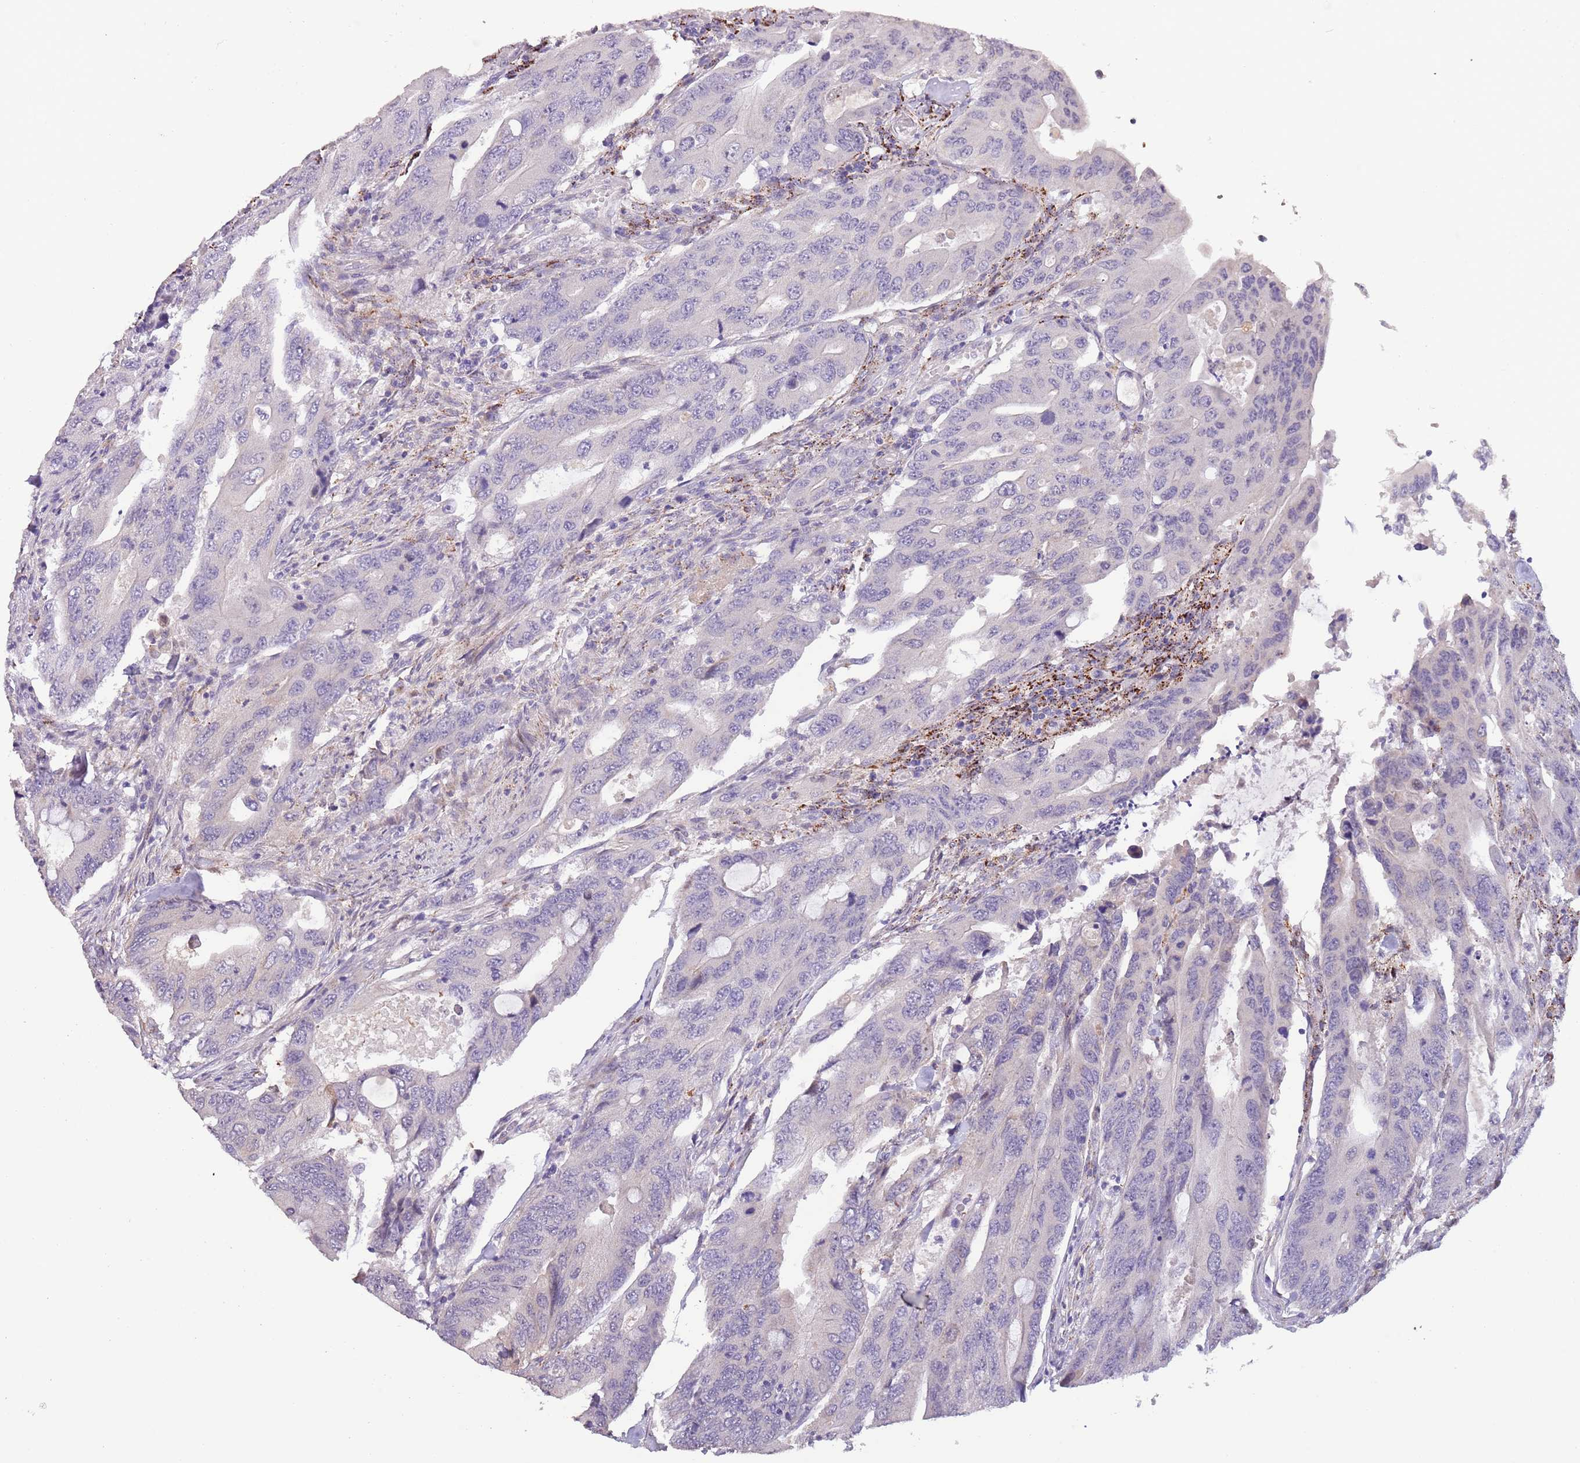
{"staining": {"intensity": "negative", "quantity": "none", "location": "none"}, "tissue": "colorectal cancer", "cell_type": "Tumor cells", "image_type": "cancer", "snomed": [{"axis": "morphology", "description": "Adenocarcinoma, NOS"}, {"axis": "topography", "description": "Colon"}], "caption": "This image is of adenocarcinoma (colorectal) stained with immunohistochemistry (IHC) to label a protein in brown with the nuclei are counter-stained blue. There is no positivity in tumor cells.", "gene": "ZNF658", "patient": {"sex": "male", "age": 71}}